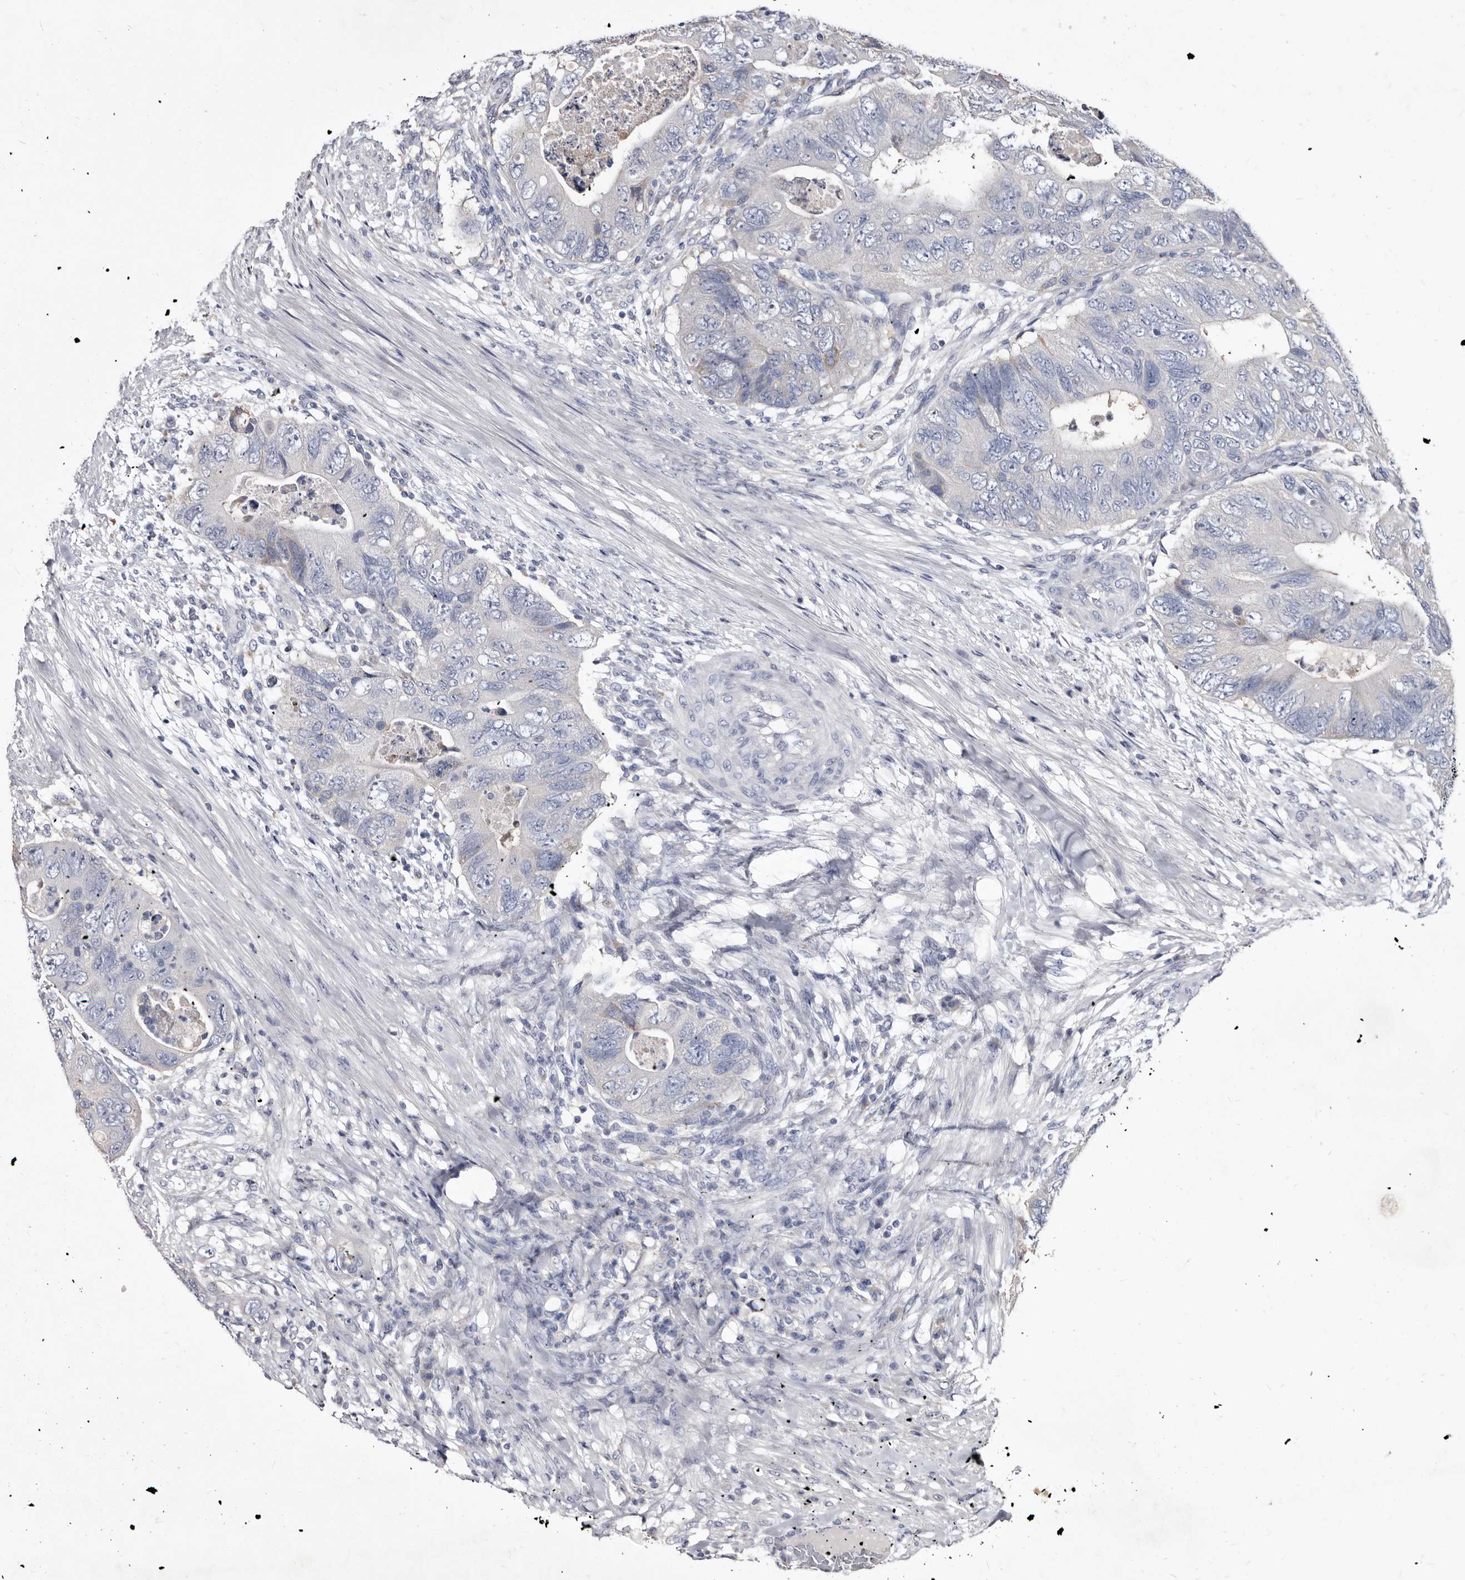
{"staining": {"intensity": "negative", "quantity": "none", "location": "none"}, "tissue": "colorectal cancer", "cell_type": "Tumor cells", "image_type": "cancer", "snomed": [{"axis": "morphology", "description": "Adenocarcinoma, NOS"}, {"axis": "topography", "description": "Rectum"}], "caption": "Immunohistochemical staining of human adenocarcinoma (colorectal) exhibits no significant staining in tumor cells. The staining was performed using DAB (3,3'-diaminobenzidine) to visualize the protein expression in brown, while the nuclei were stained in blue with hematoxylin (Magnification: 20x).", "gene": "SLC39A2", "patient": {"sex": "male", "age": 63}}